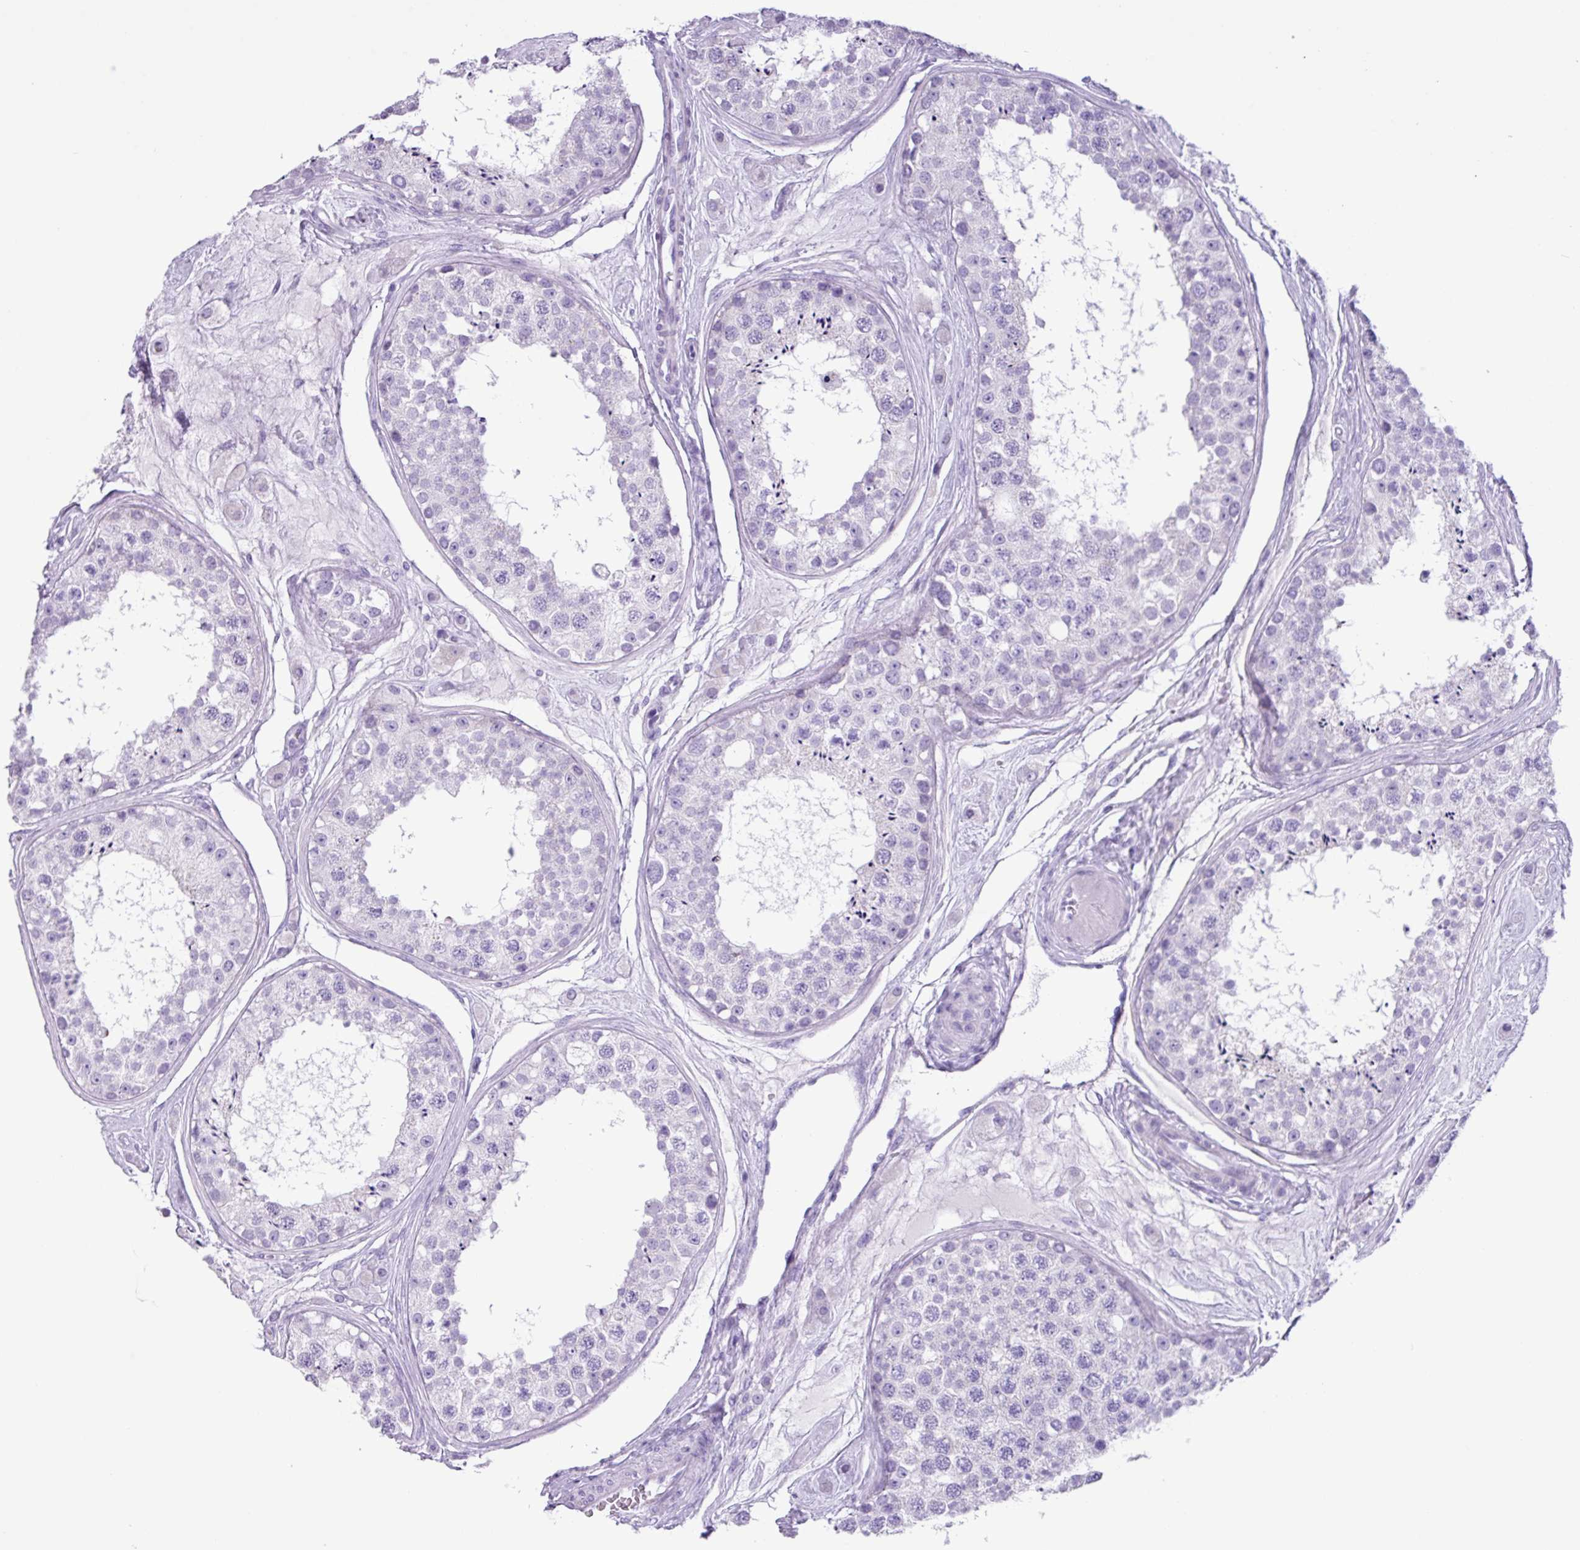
{"staining": {"intensity": "negative", "quantity": "none", "location": "none"}, "tissue": "testis", "cell_type": "Cells in seminiferous ducts", "image_type": "normal", "snomed": [{"axis": "morphology", "description": "Normal tissue, NOS"}, {"axis": "topography", "description": "Testis"}], "caption": "This is an immunohistochemistry (IHC) image of unremarkable human testis. There is no positivity in cells in seminiferous ducts.", "gene": "AGO3", "patient": {"sex": "male", "age": 25}}